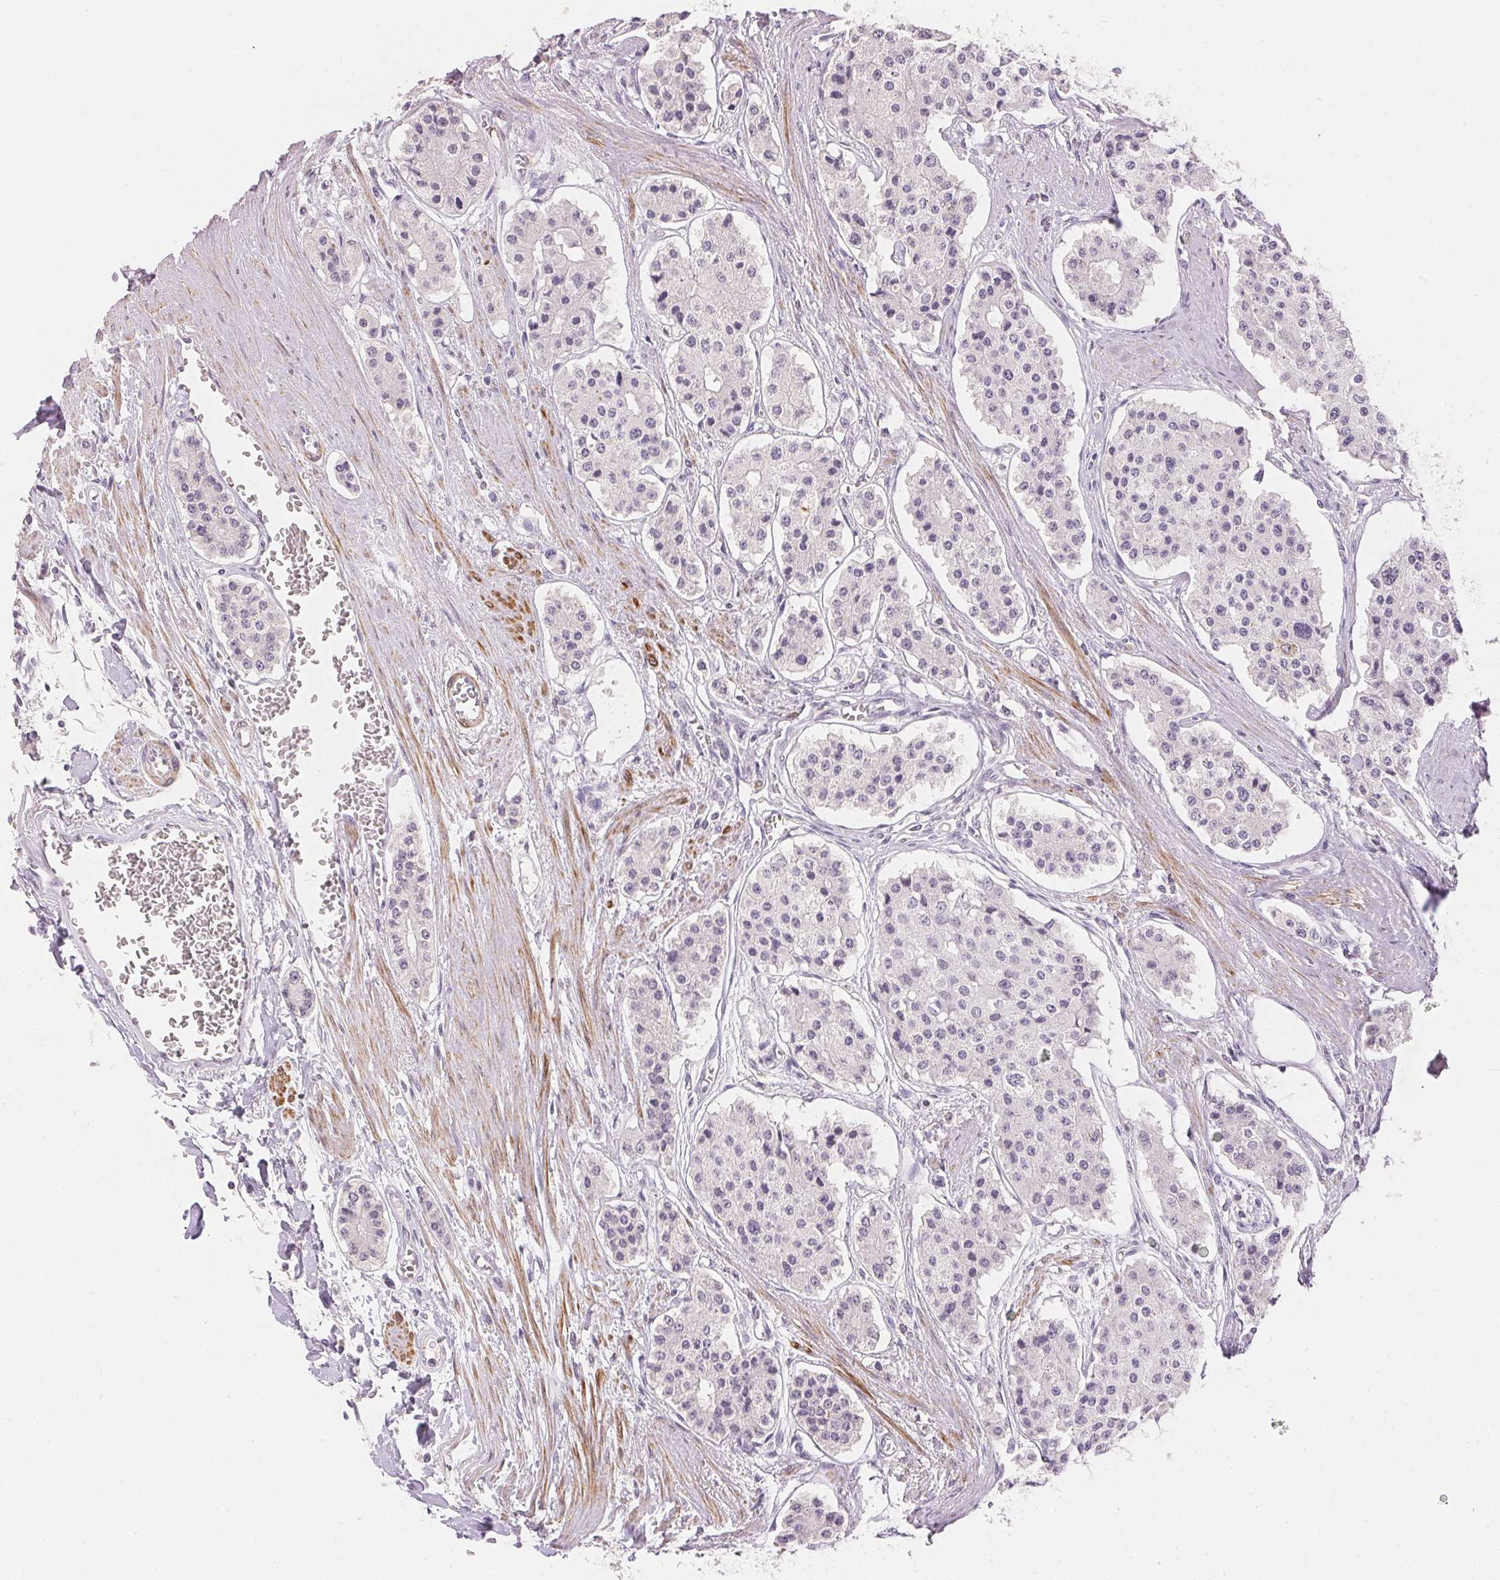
{"staining": {"intensity": "negative", "quantity": "none", "location": "none"}, "tissue": "carcinoid", "cell_type": "Tumor cells", "image_type": "cancer", "snomed": [{"axis": "morphology", "description": "Carcinoid, malignant, NOS"}, {"axis": "topography", "description": "Small intestine"}], "caption": "Tumor cells show no significant protein positivity in carcinoid (malignant). (IHC, brightfield microscopy, high magnification).", "gene": "SMTN", "patient": {"sex": "female", "age": 65}}